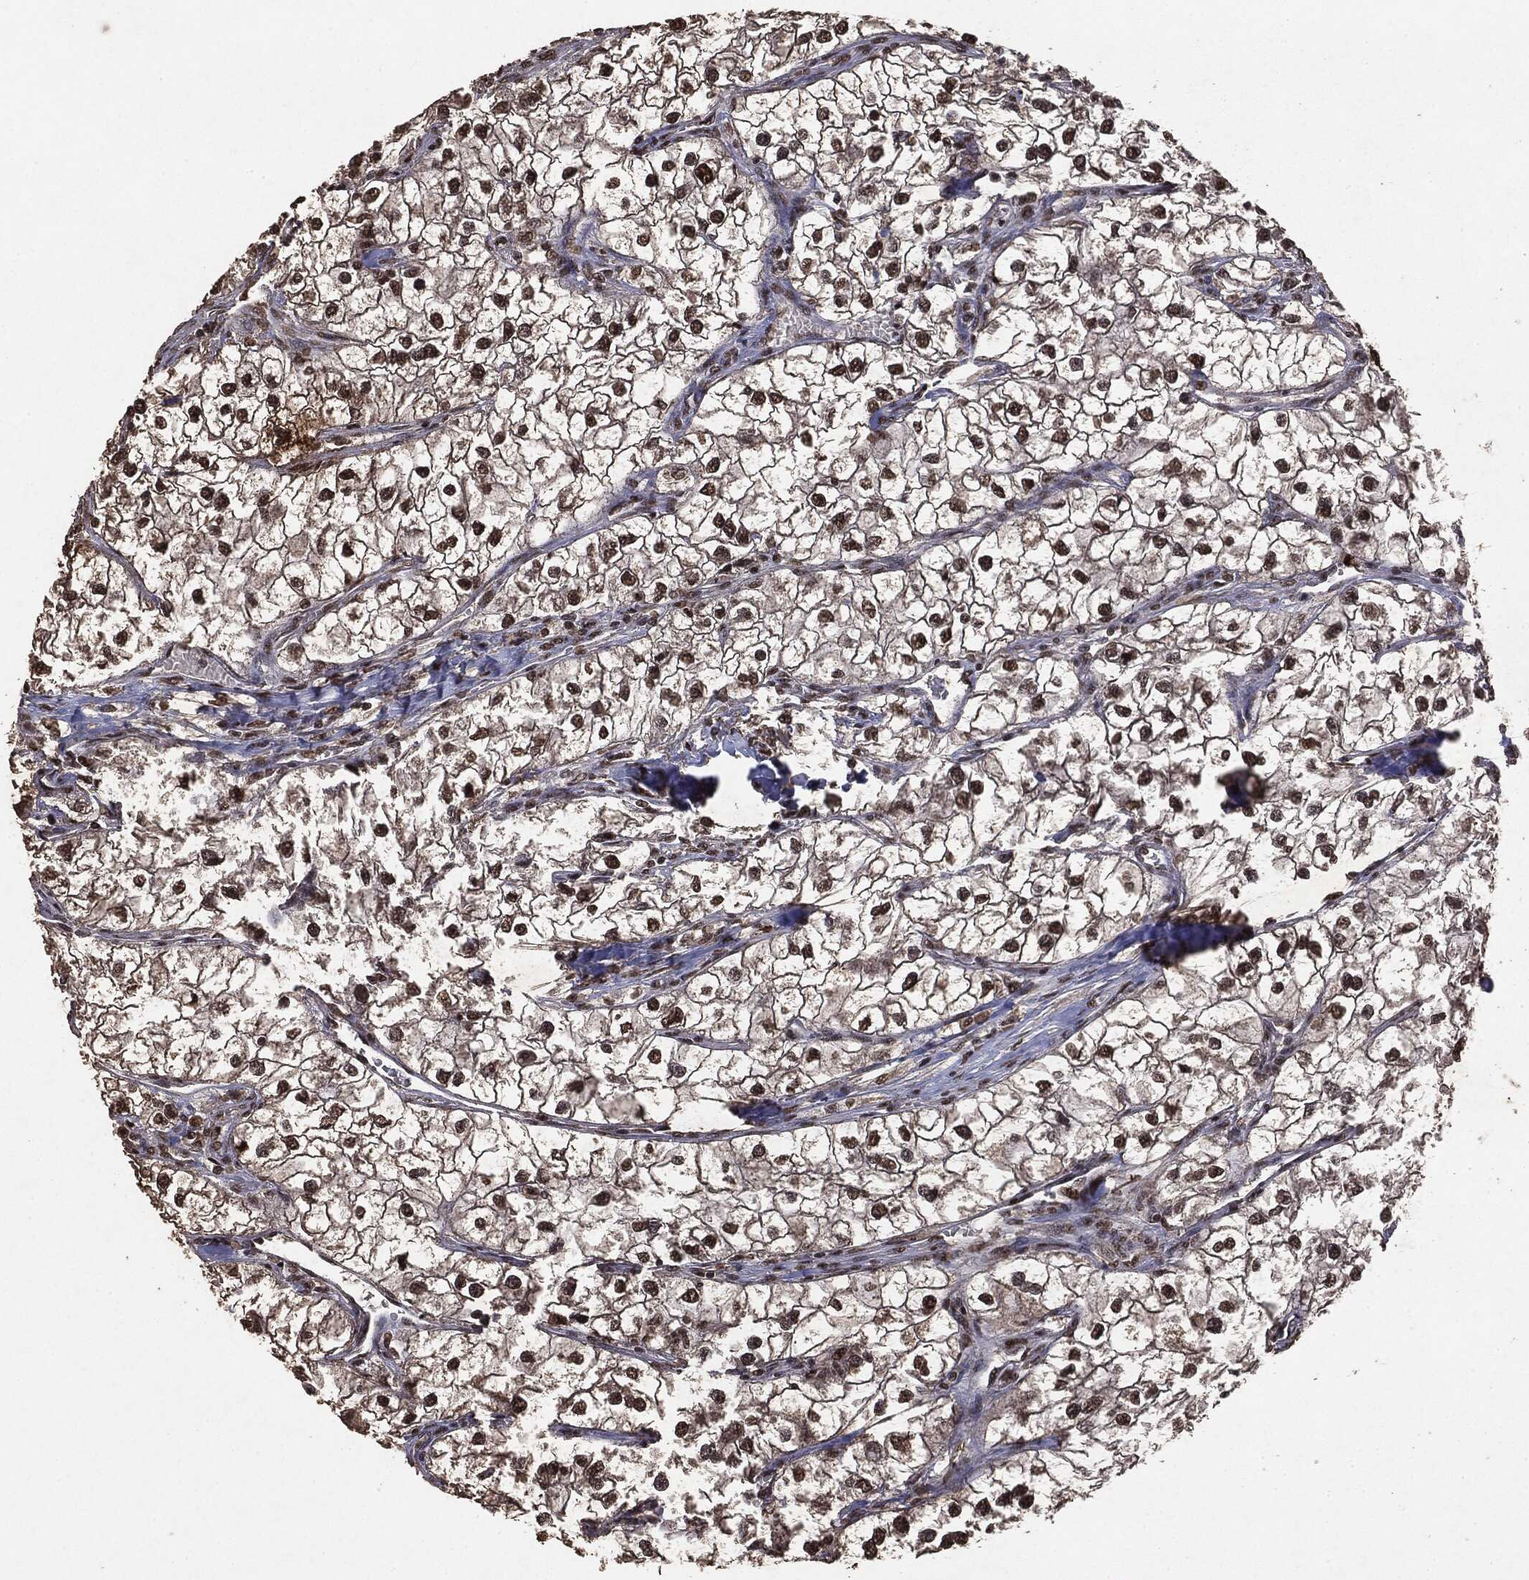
{"staining": {"intensity": "strong", "quantity": "25%-75%", "location": "nuclear"}, "tissue": "renal cancer", "cell_type": "Tumor cells", "image_type": "cancer", "snomed": [{"axis": "morphology", "description": "Adenocarcinoma, NOS"}, {"axis": "topography", "description": "Kidney"}], "caption": "A histopathology image of human renal cancer (adenocarcinoma) stained for a protein reveals strong nuclear brown staining in tumor cells. Immunohistochemistry (ihc) stains the protein in brown and the nuclei are stained blue.", "gene": "RAD18", "patient": {"sex": "male", "age": 59}}